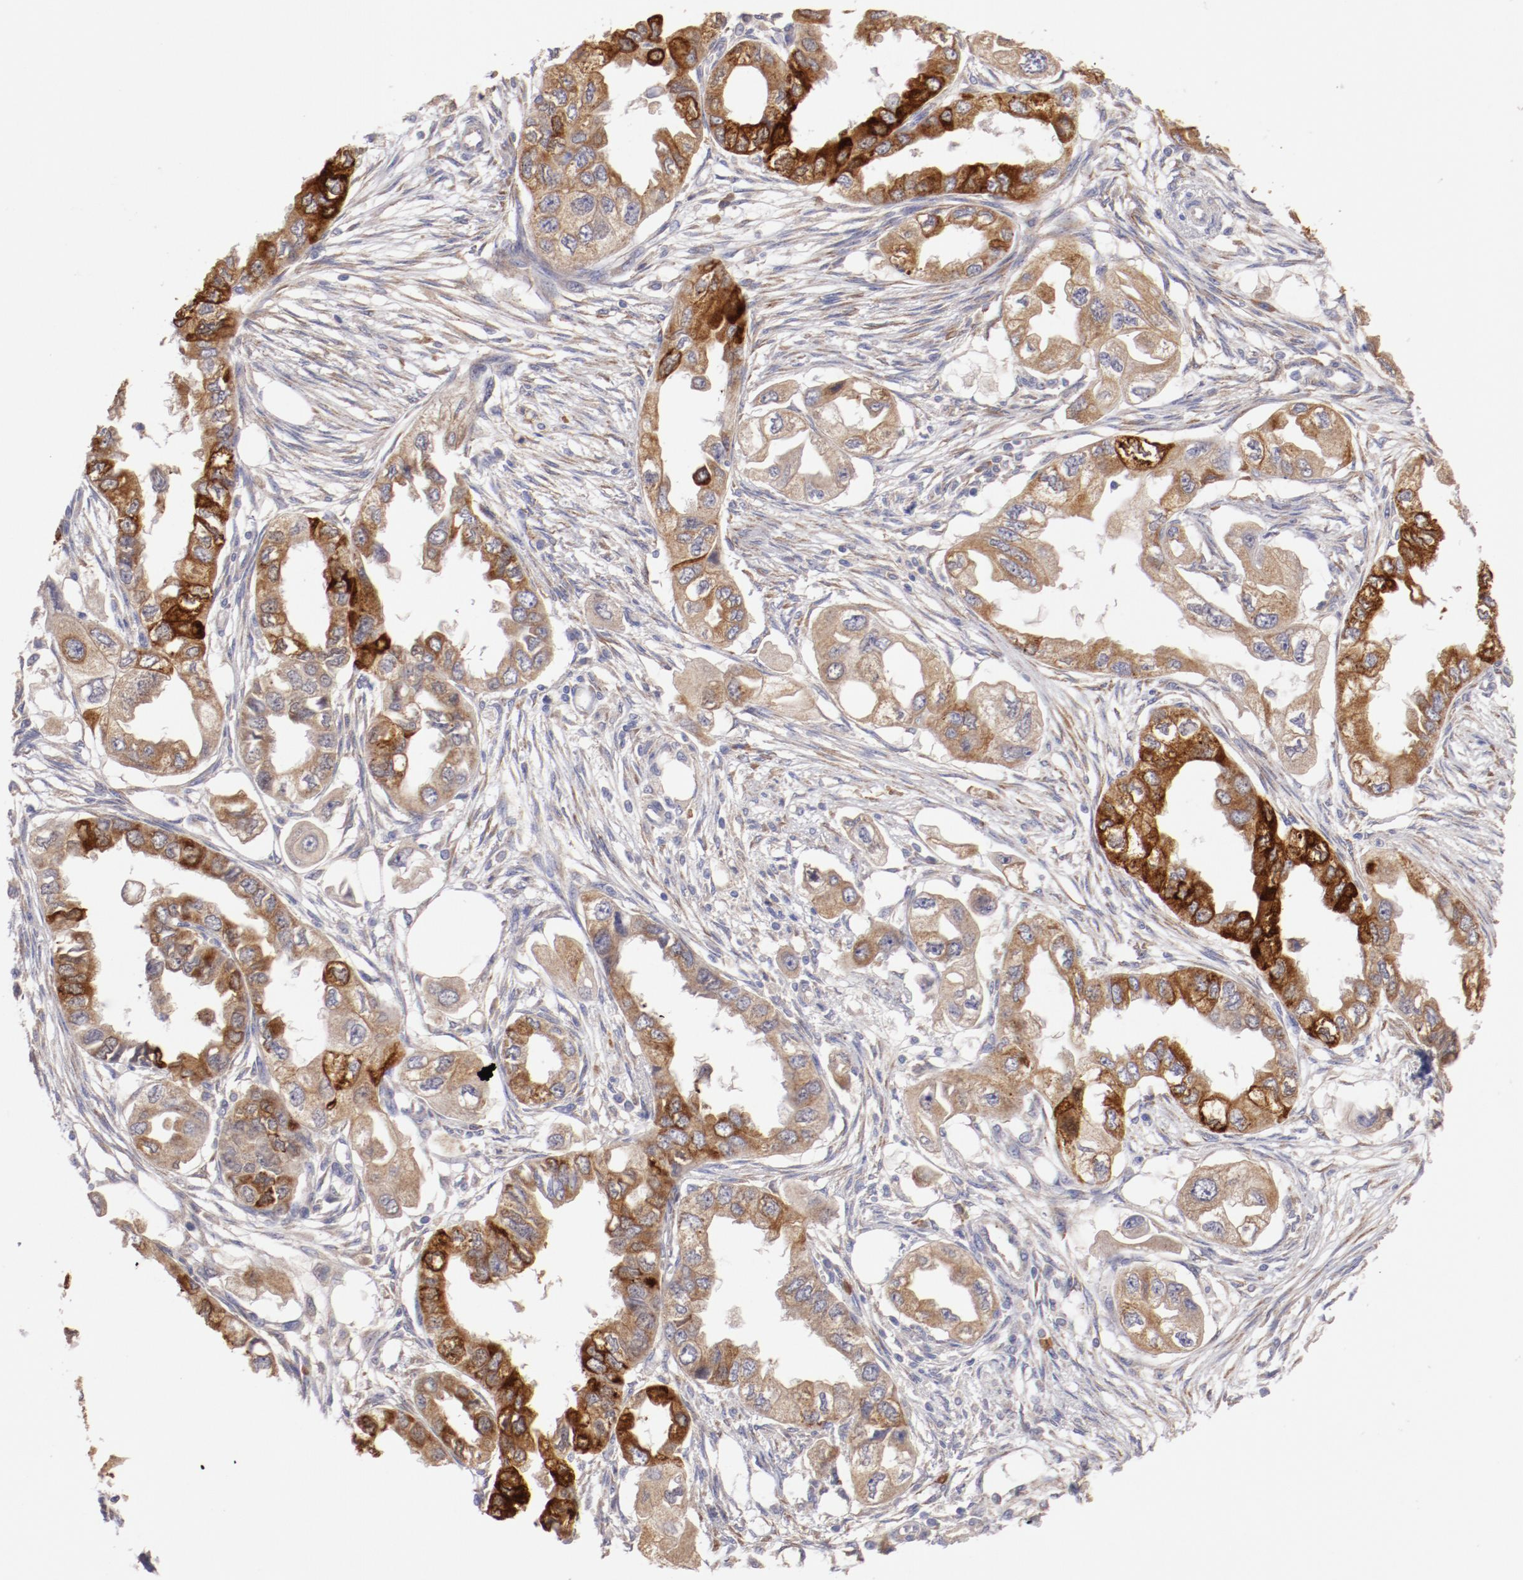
{"staining": {"intensity": "moderate", "quantity": ">75%", "location": "cytoplasmic/membranous"}, "tissue": "endometrial cancer", "cell_type": "Tumor cells", "image_type": "cancer", "snomed": [{"axis": "morphology", "description": "Adenocarcinoma, NOS"}, {"axis": "topography", "description": "Endometrium"}], "caption": "Immunohistochemical staining of human adenocarcinoma (endometrial) shows medium levels of moderate cytoplasmic/membranous protein staining in about >75% of tumor cells.", "gene": "ENTPD5", "patient": {"sex": "female", "age": 67}}